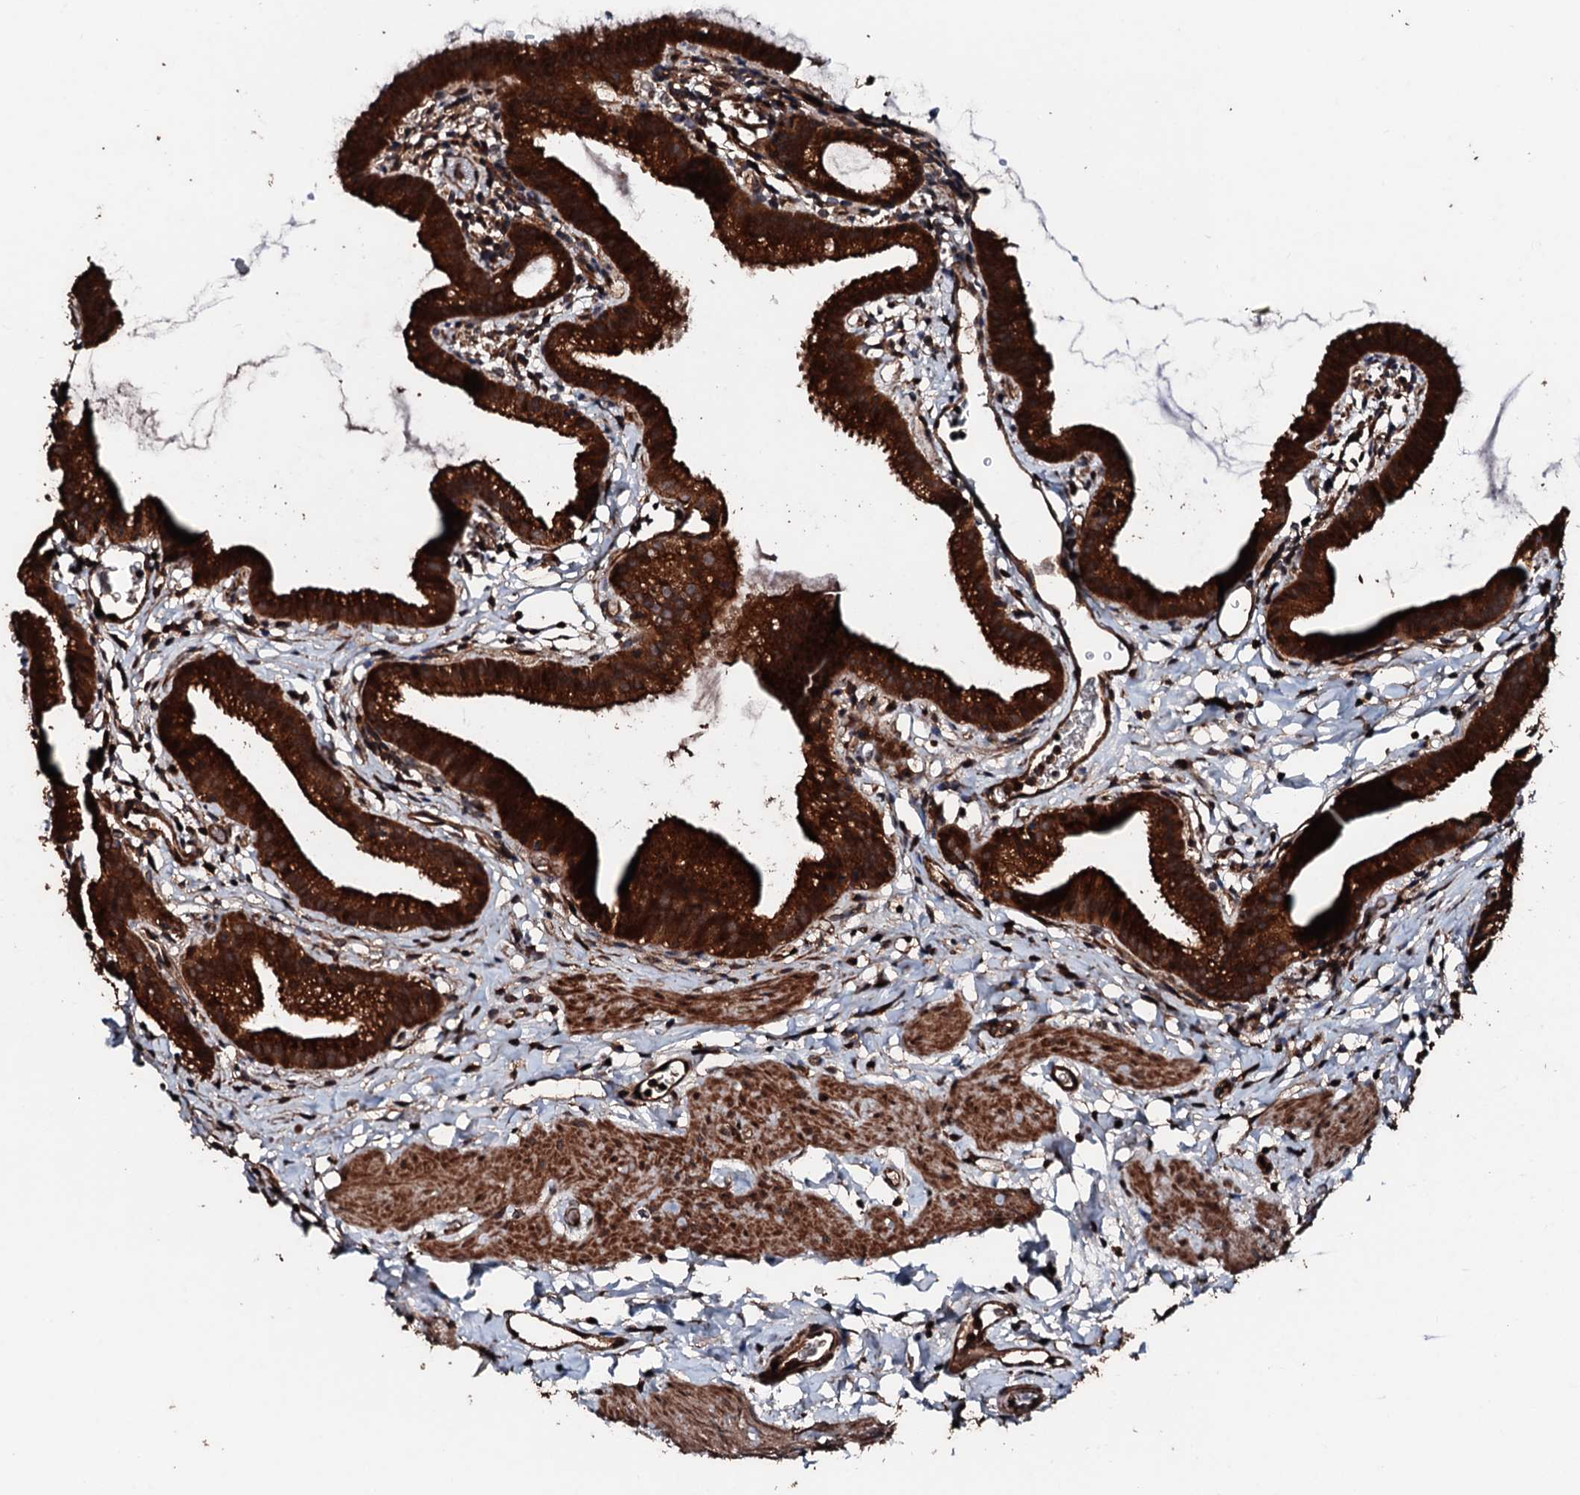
{"staining": {"intensity": "strong", "quantity": ">75%", "location": "cytoplasmic/membranous"}, "tissue": "gallbladder", "cell_type": "Glandular cells", "image_type": "normal", "snomed": [{"axis": "morphology", "description": "Normal tissue, NOS"}, {"axis": "topography", "description": "Gallbladder"}], "caption": "A high-resolution histopathology image shows immunohistochemistry (IHC) staining of unremarkable gallbladder, which displays strong cytoplasmic/membranous positivity in approximately >75% of glandular cells. (Brightfield microscopy of DAB IHC at high magnification).", "gene": "KIF18A", "patient": {"sex": "female", "age": 46}}